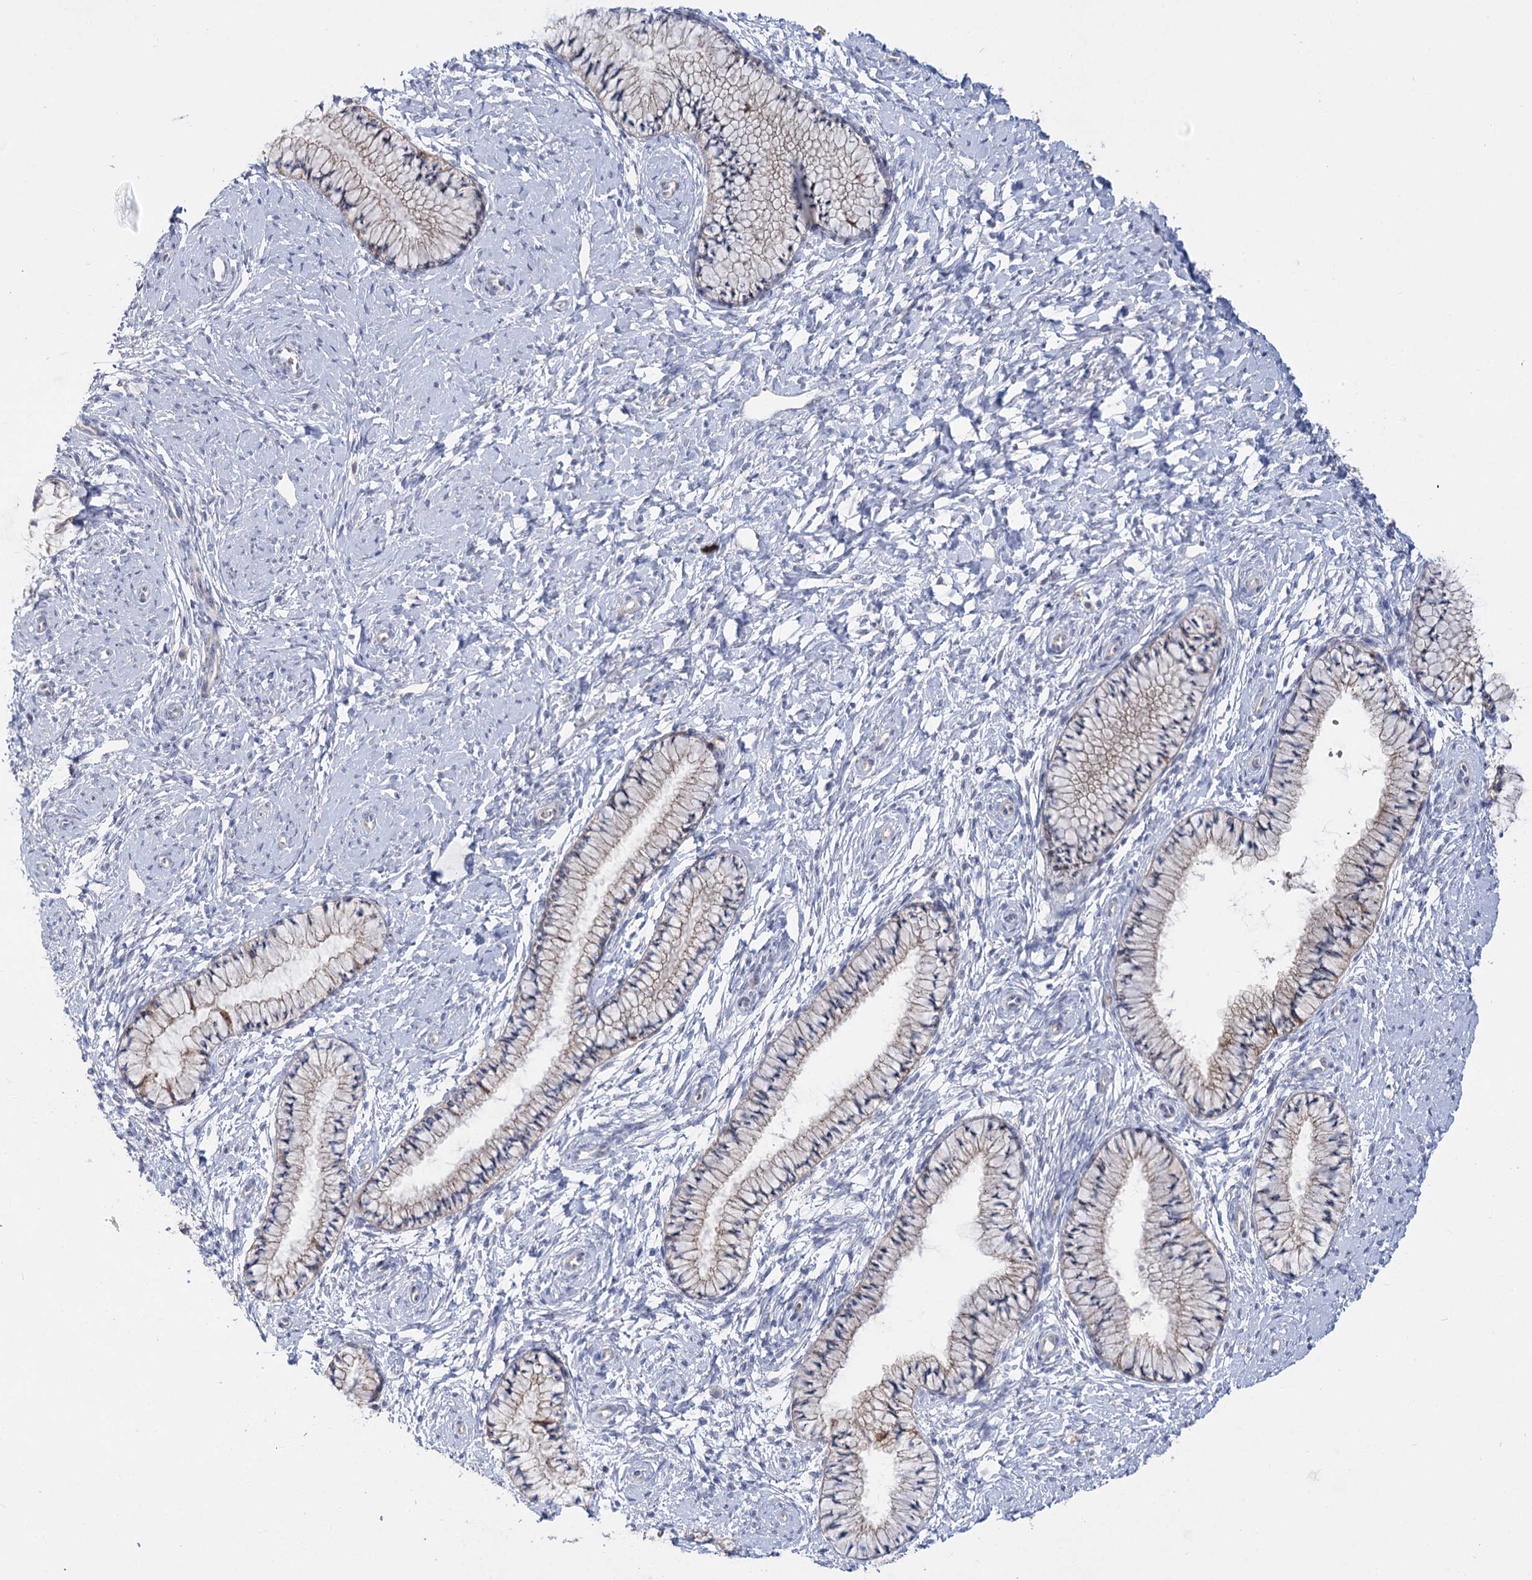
{"staining": {"intensity": "weak", "quantity": "<25%", "location": "cytoplasmic/membranous"}, "tissue": "cervix", "cell_type": "Glandular cells", "image_type": "normal", "snomed": [{"axis": "morphology", "description": "Normal tissue, NOS"}, {"axis": "topography", "description": "Cervix"}], "caption": "The IHC histopathology image has no significant staining in glandular cells of cervix.", "gene": "SUOX", "patient": {"sex": "female", "age": 33}}